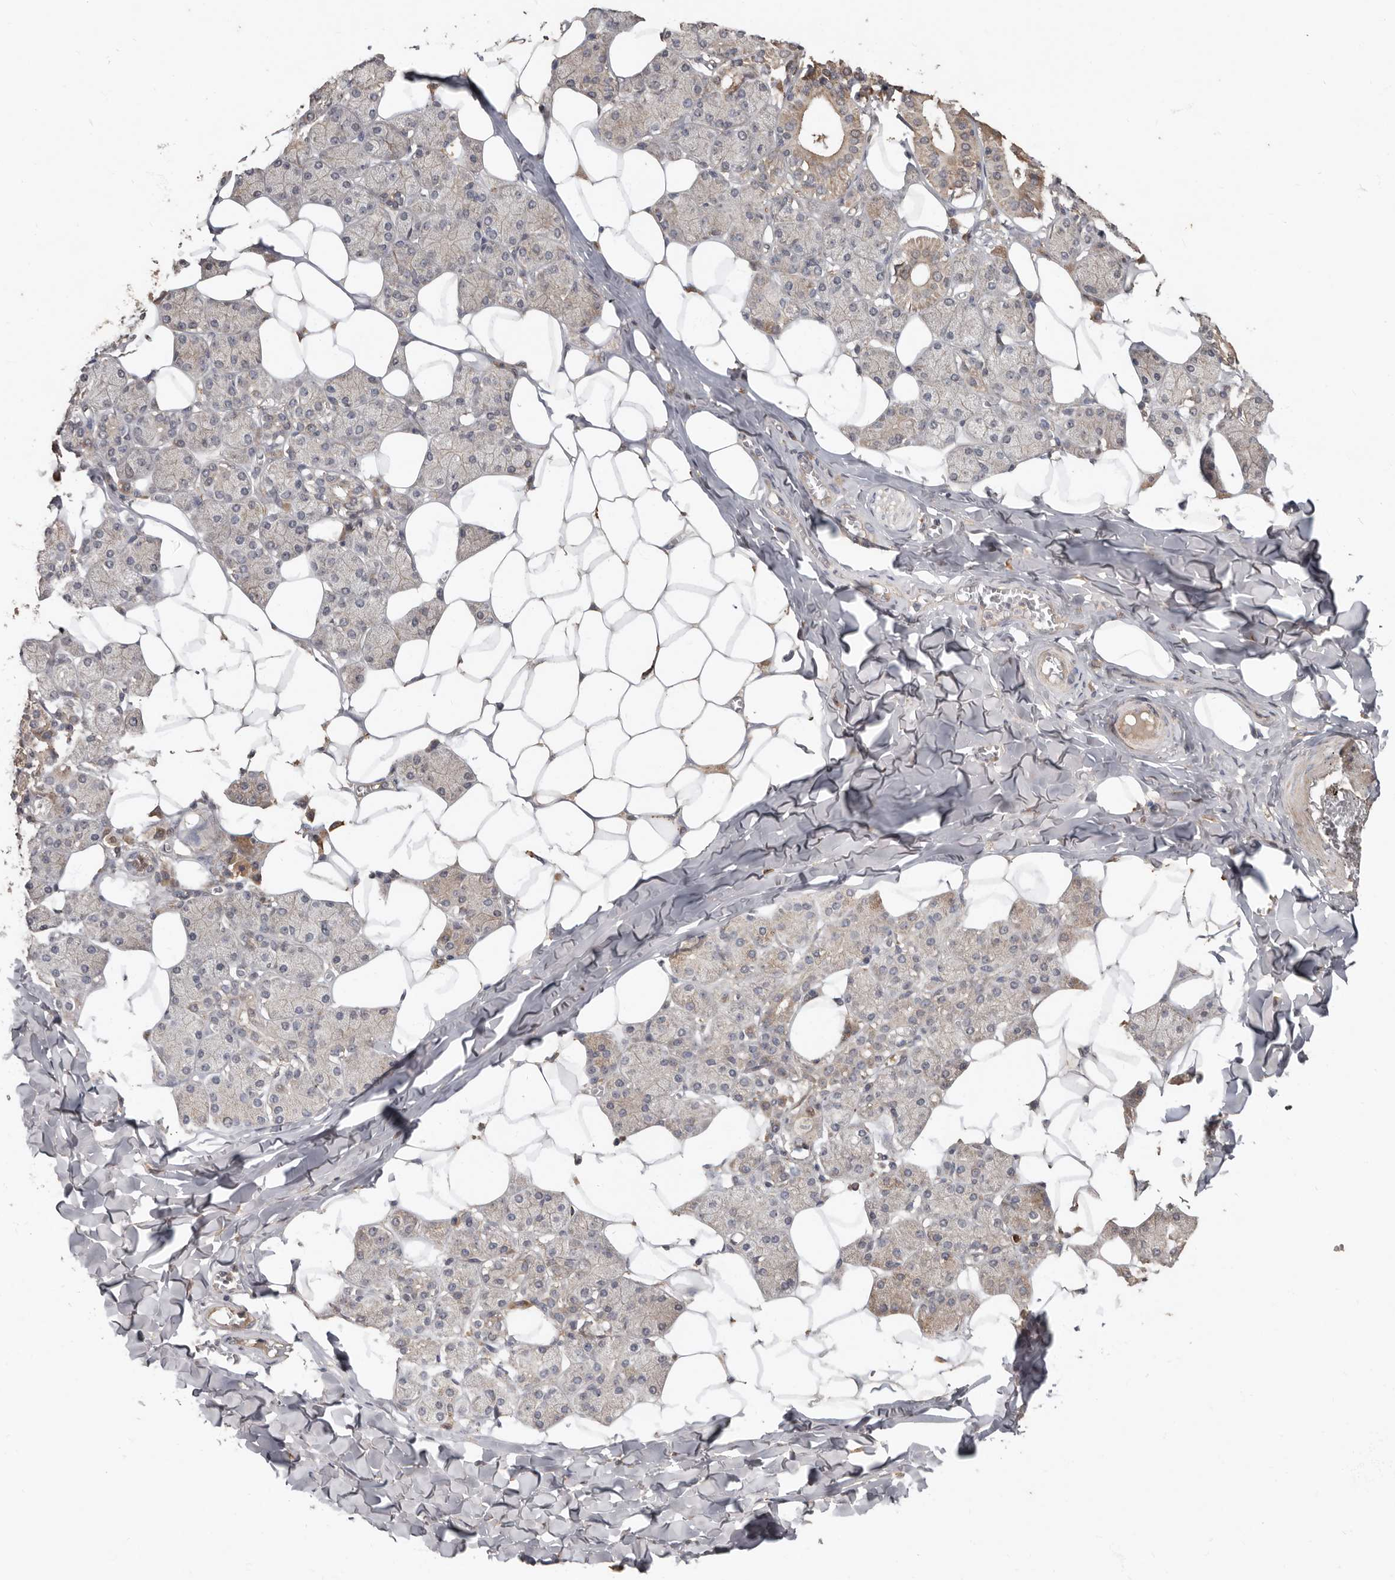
{"staining": {"intensity": "weak", "quantity": "25%-75%", "location": "cytoplasmic/membranous"}, "tissue": "salivary gland", "cell_type": "Glandular cells", "image_type": "normal", "snomed": [{"axis": "morphology", "description": "Normal tissue, NOS"}, {"axis": "topography", "description": "Salivary gland"}], "caption": "Immunohistochemistry (IHC) (DAB (3,3'-diaminobenzidine)) staining of normal human salivary gland demonstrates weak cytoplasmic/membranous protein expression in approximately 25%-75% of glandular cells.", "gene": "KIF26B", "patient": {"sex": "female", "age": 33}}